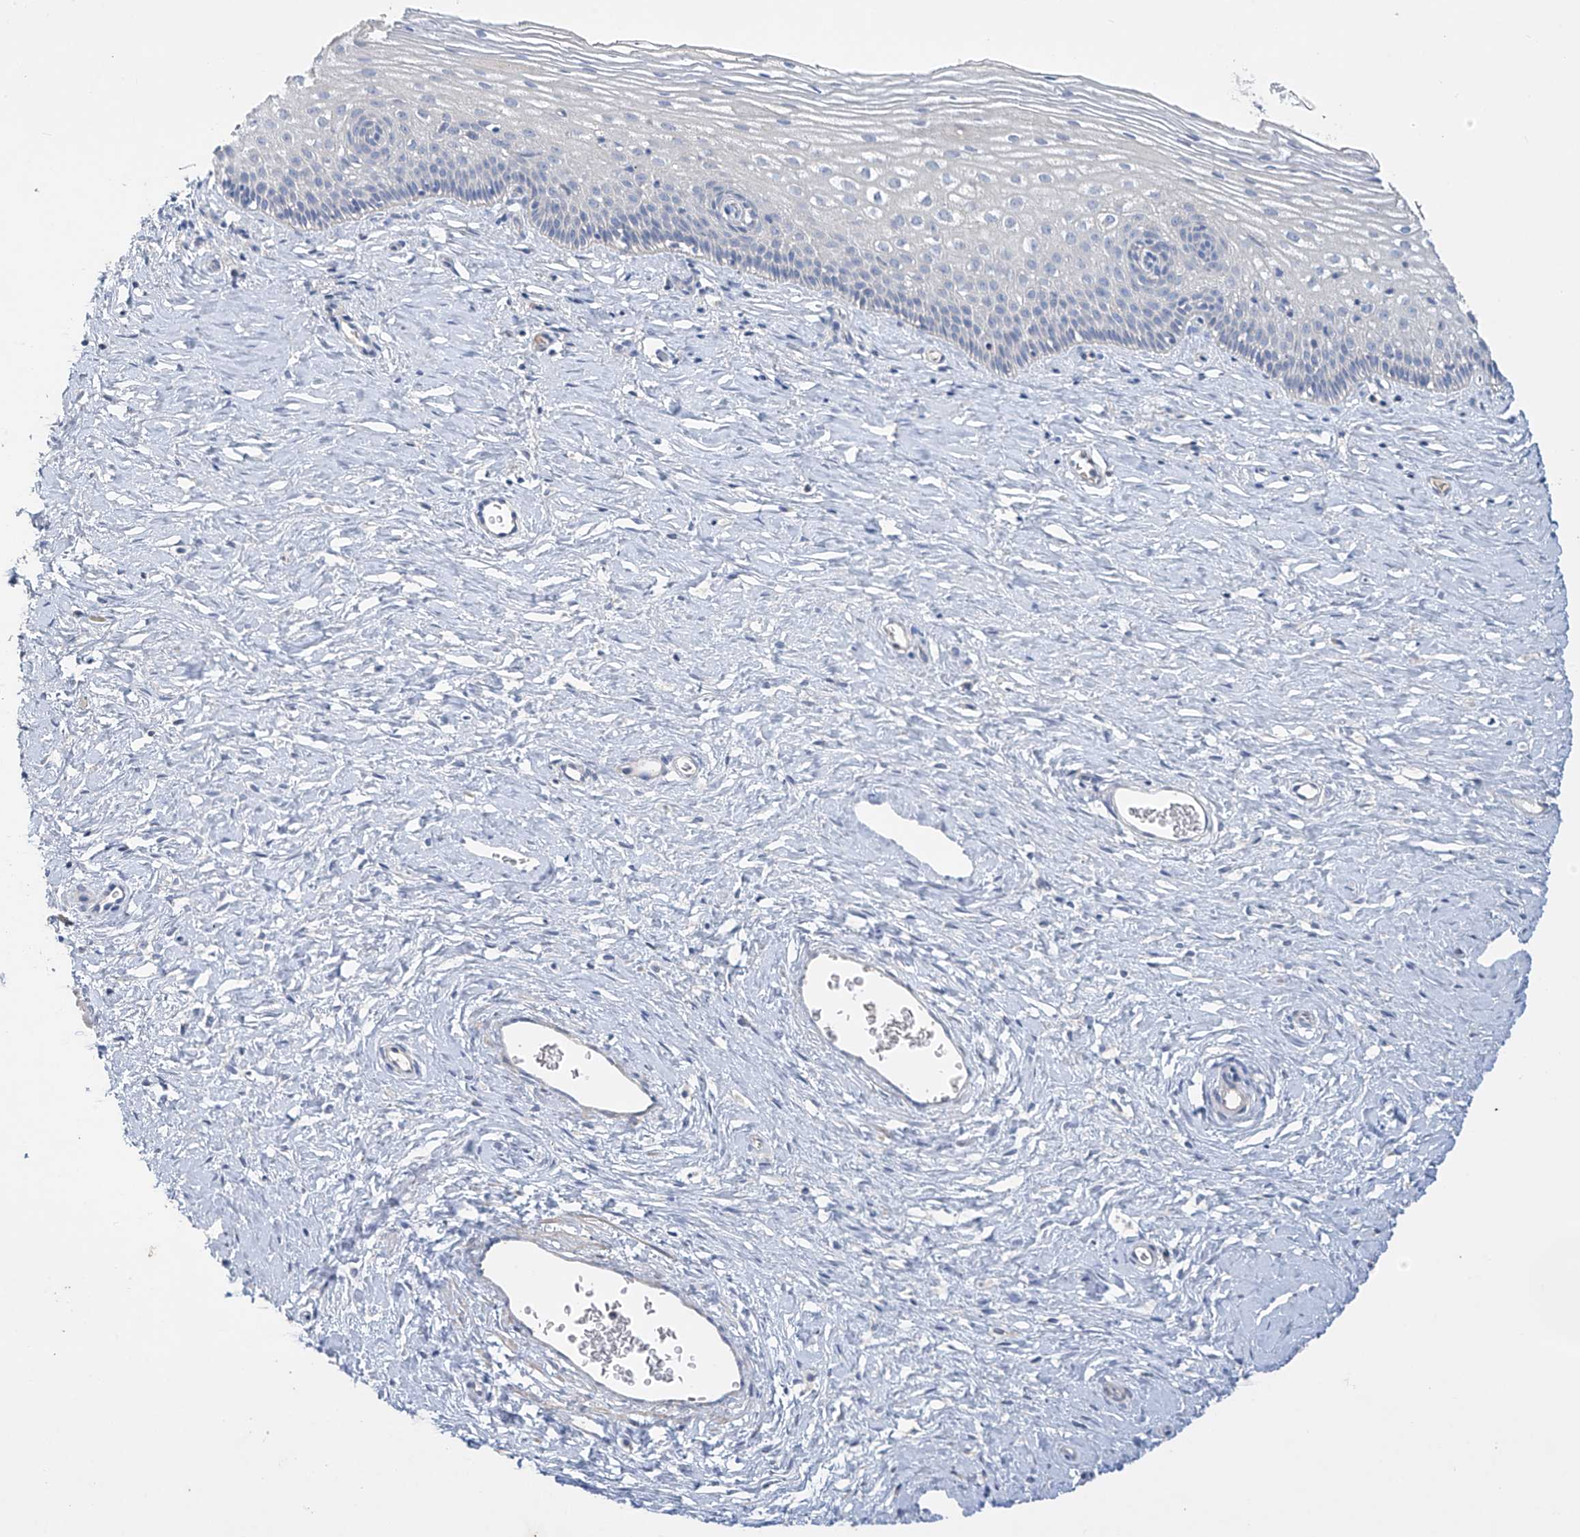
{"staining": {"intensity": "moderate", "quantity": ">75%", "location": "cytoplasmic/membranous"}, "tissue": "cervix", "cell_type": "Glandular cells", "image_type": "normal", "snomed": [{"axis": "morphology", "description": "Normal tissue, NOS"}, {"axis": "topography", "description": "Cervix"}], "caption": "Normal cervix displays moderate cytoplasmic/membranous staining in approximately >75% of glandular cells.", "gene": "PRSS12", "patient": {"sex": "female", "age": 33}}